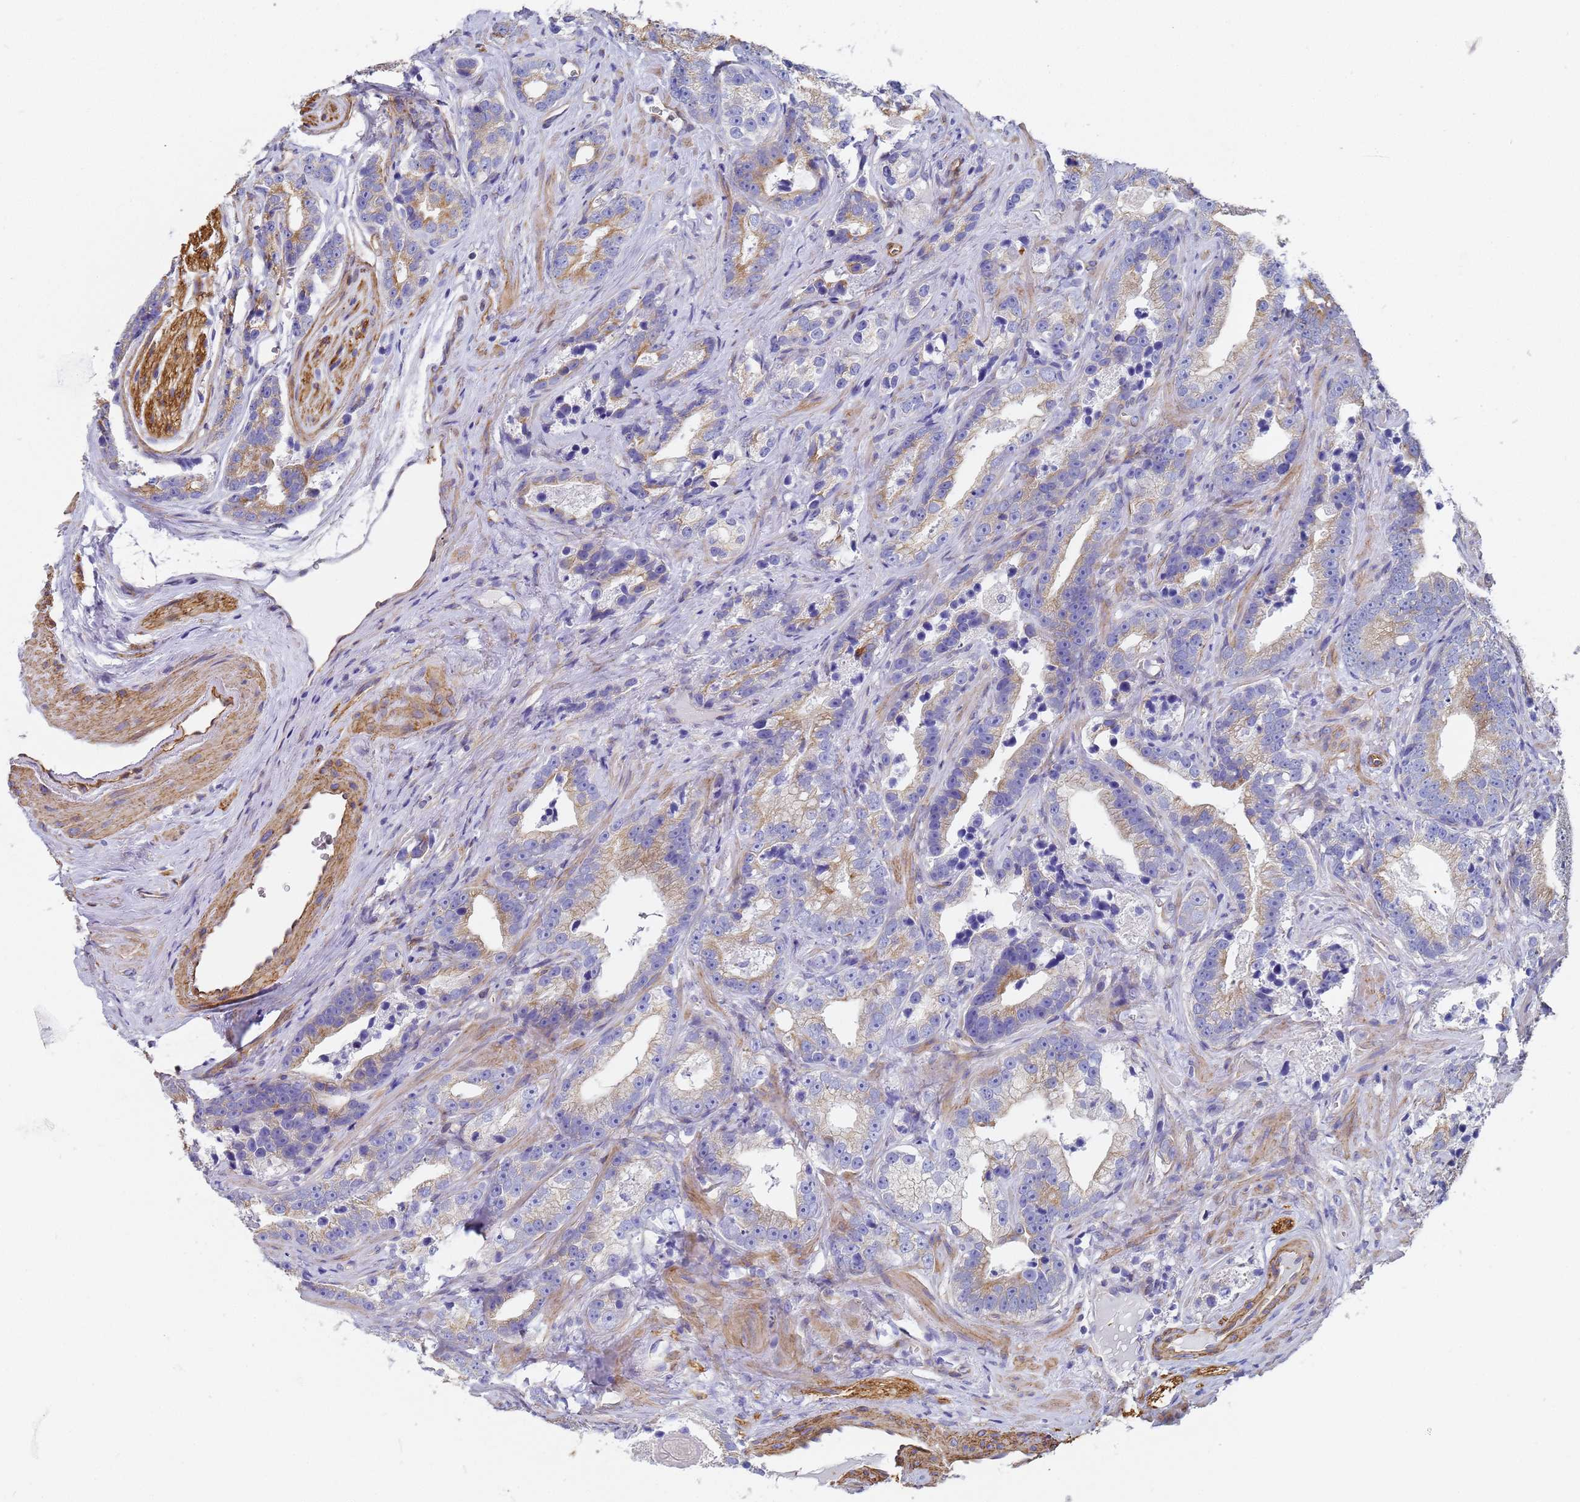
{"staining": {"intensity": "weak", "quantity": "25%-75%", "location": "cytoplasmic/membranous"}, "tissue": "prostate cancer", "cell_type": "Tumor cells", "image_type": "cancer", "snomed": [{"axis": "morphology", "description": "Adenocarcinoma, High grade"}, {"axis": "topography", "description": "Prostate"}], "caption": "IHC photomicrograph of human prostate cancer (adenocarcinoma (high-grade)) stained for a protein (brown), which displays low levels of weak cytoplasmic/membranous expression in about 25%-75% of tumor cells.", "gene": "TUBB1", "patient": {"sex": "male", "age": 62}}